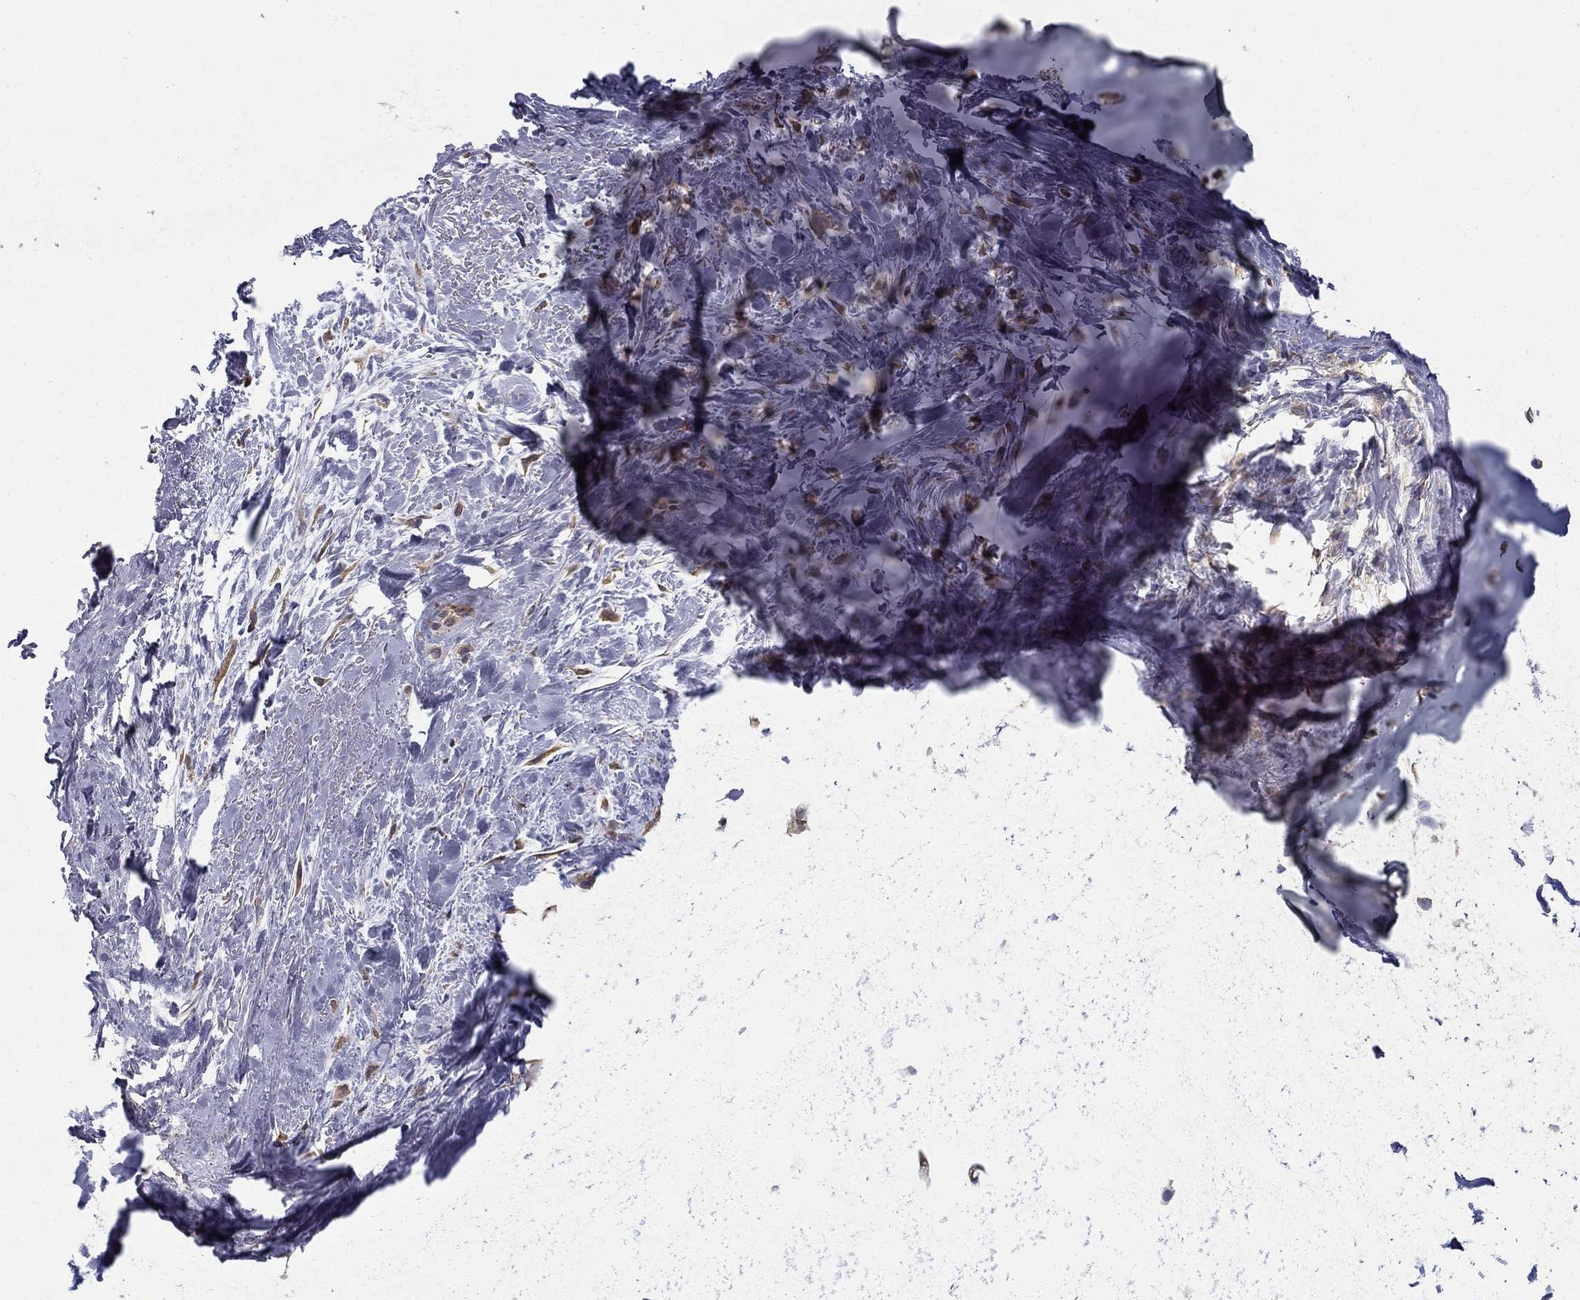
{"staining": {"intensity": "weak", "quantity": ">75%", "location": "cytoplasmic/membranous"}, "tissue": "soft tissue", "cell_type": "Fibroblasts", "image_type": "normal", "snomed": [{"axis": "morphology", "description": "Normal tissue, NOS"}, {"axis": "topography", "description": "Cartilage tissue"}], "caption": "A brown stain labels weak cytoplasmic/membranous expression of a protein in fibroblasts of benign human soft tissue.", "gene": "SLC2A13", "patient": {"sex": "male", "age": 62}}